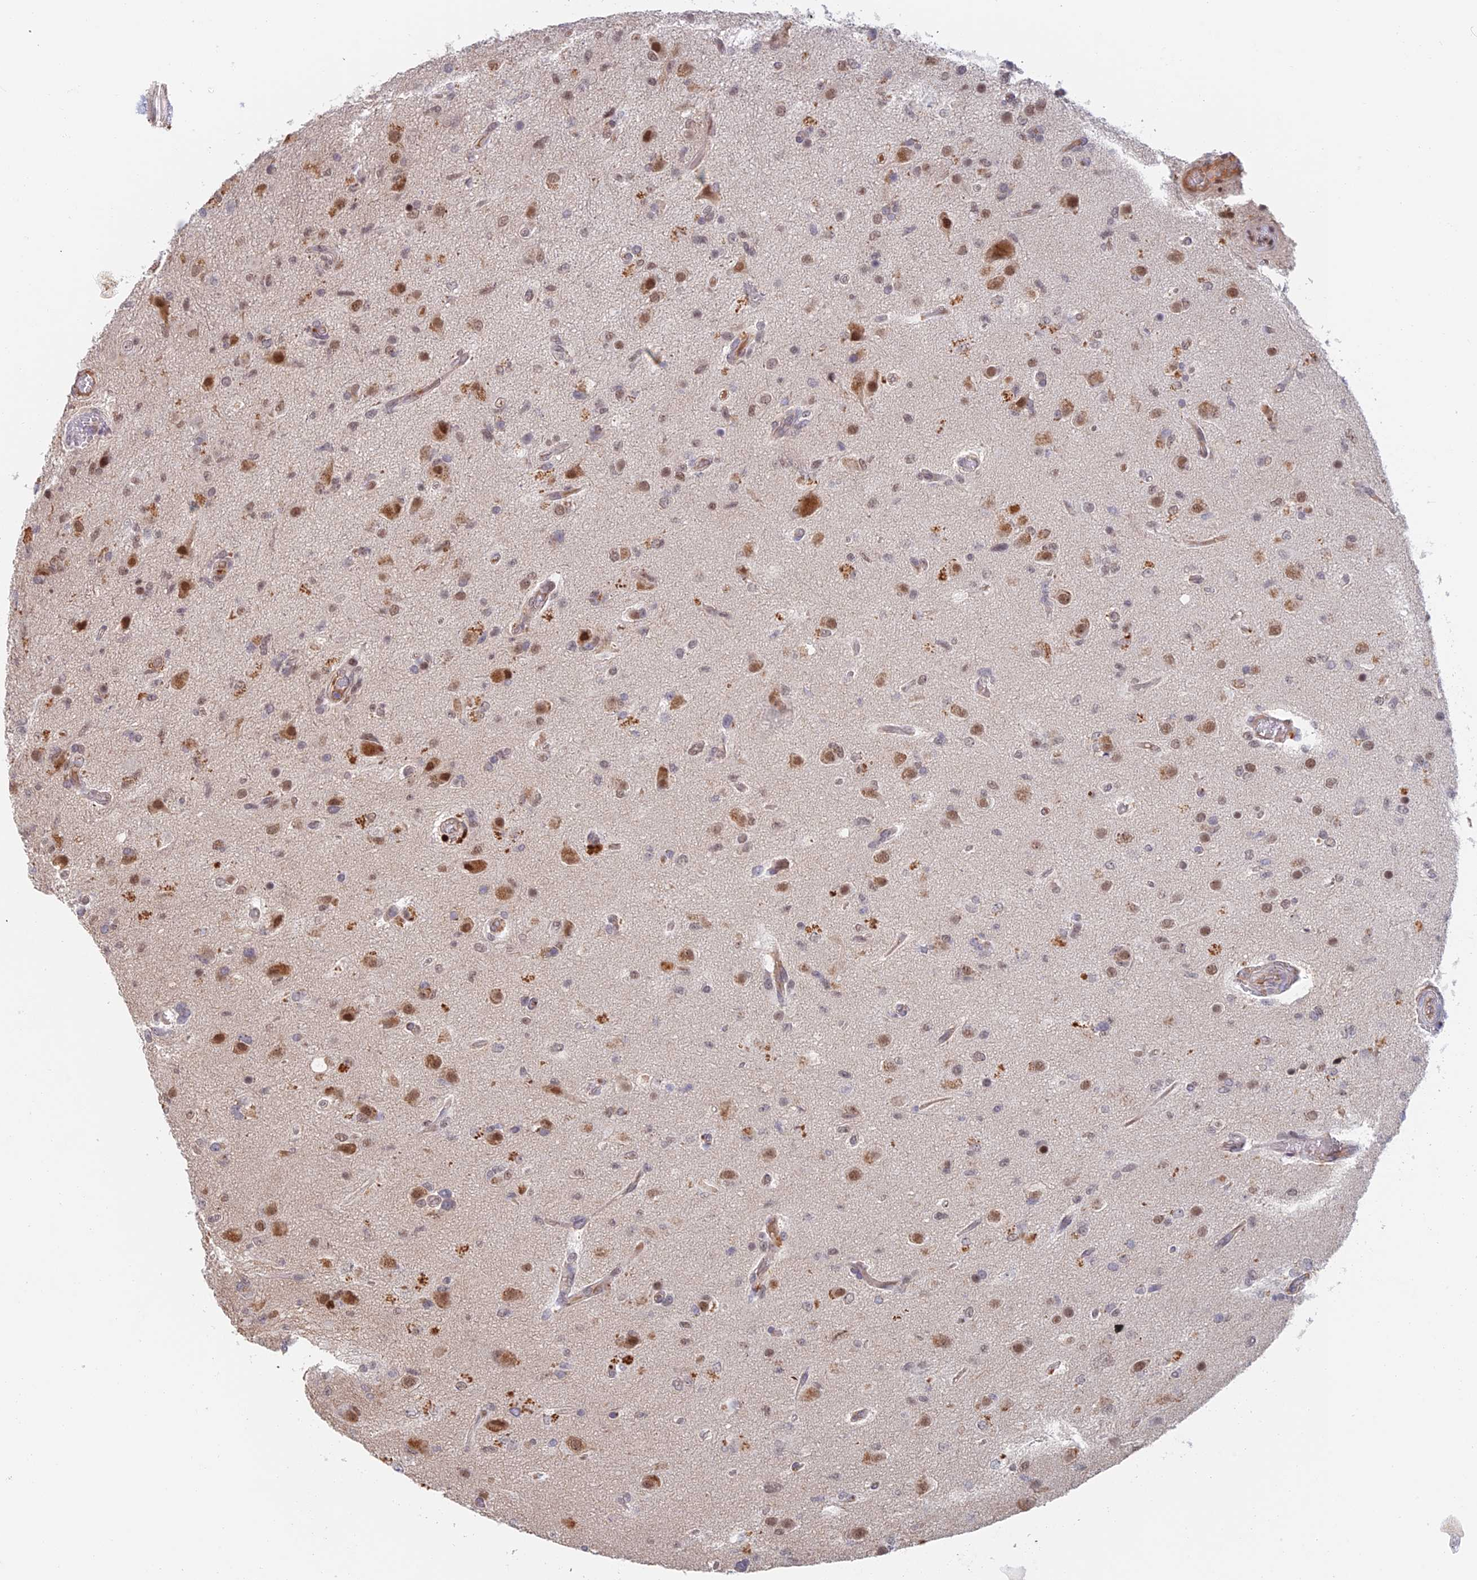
{"staining": {"intensity": "moderate", "quantity": "25%-75%", "location": "nuclear"}, "tissue": "glioma", "cell_type": "Tumor cells", "image_type": "cancer", "snomed": [{"axis": "morphology", "description": "Glioma, malignant, High grade"}, {"axis": "topography", "description": "Brain"}], "caption": "Glioma stained with immunohistochemistry (IHC) exhibits moderate nuclear positivity in approximately 25%-75% of tumor cells.", "gene": "ZUP1", "patient": {"sex": "female", "age": 74}}